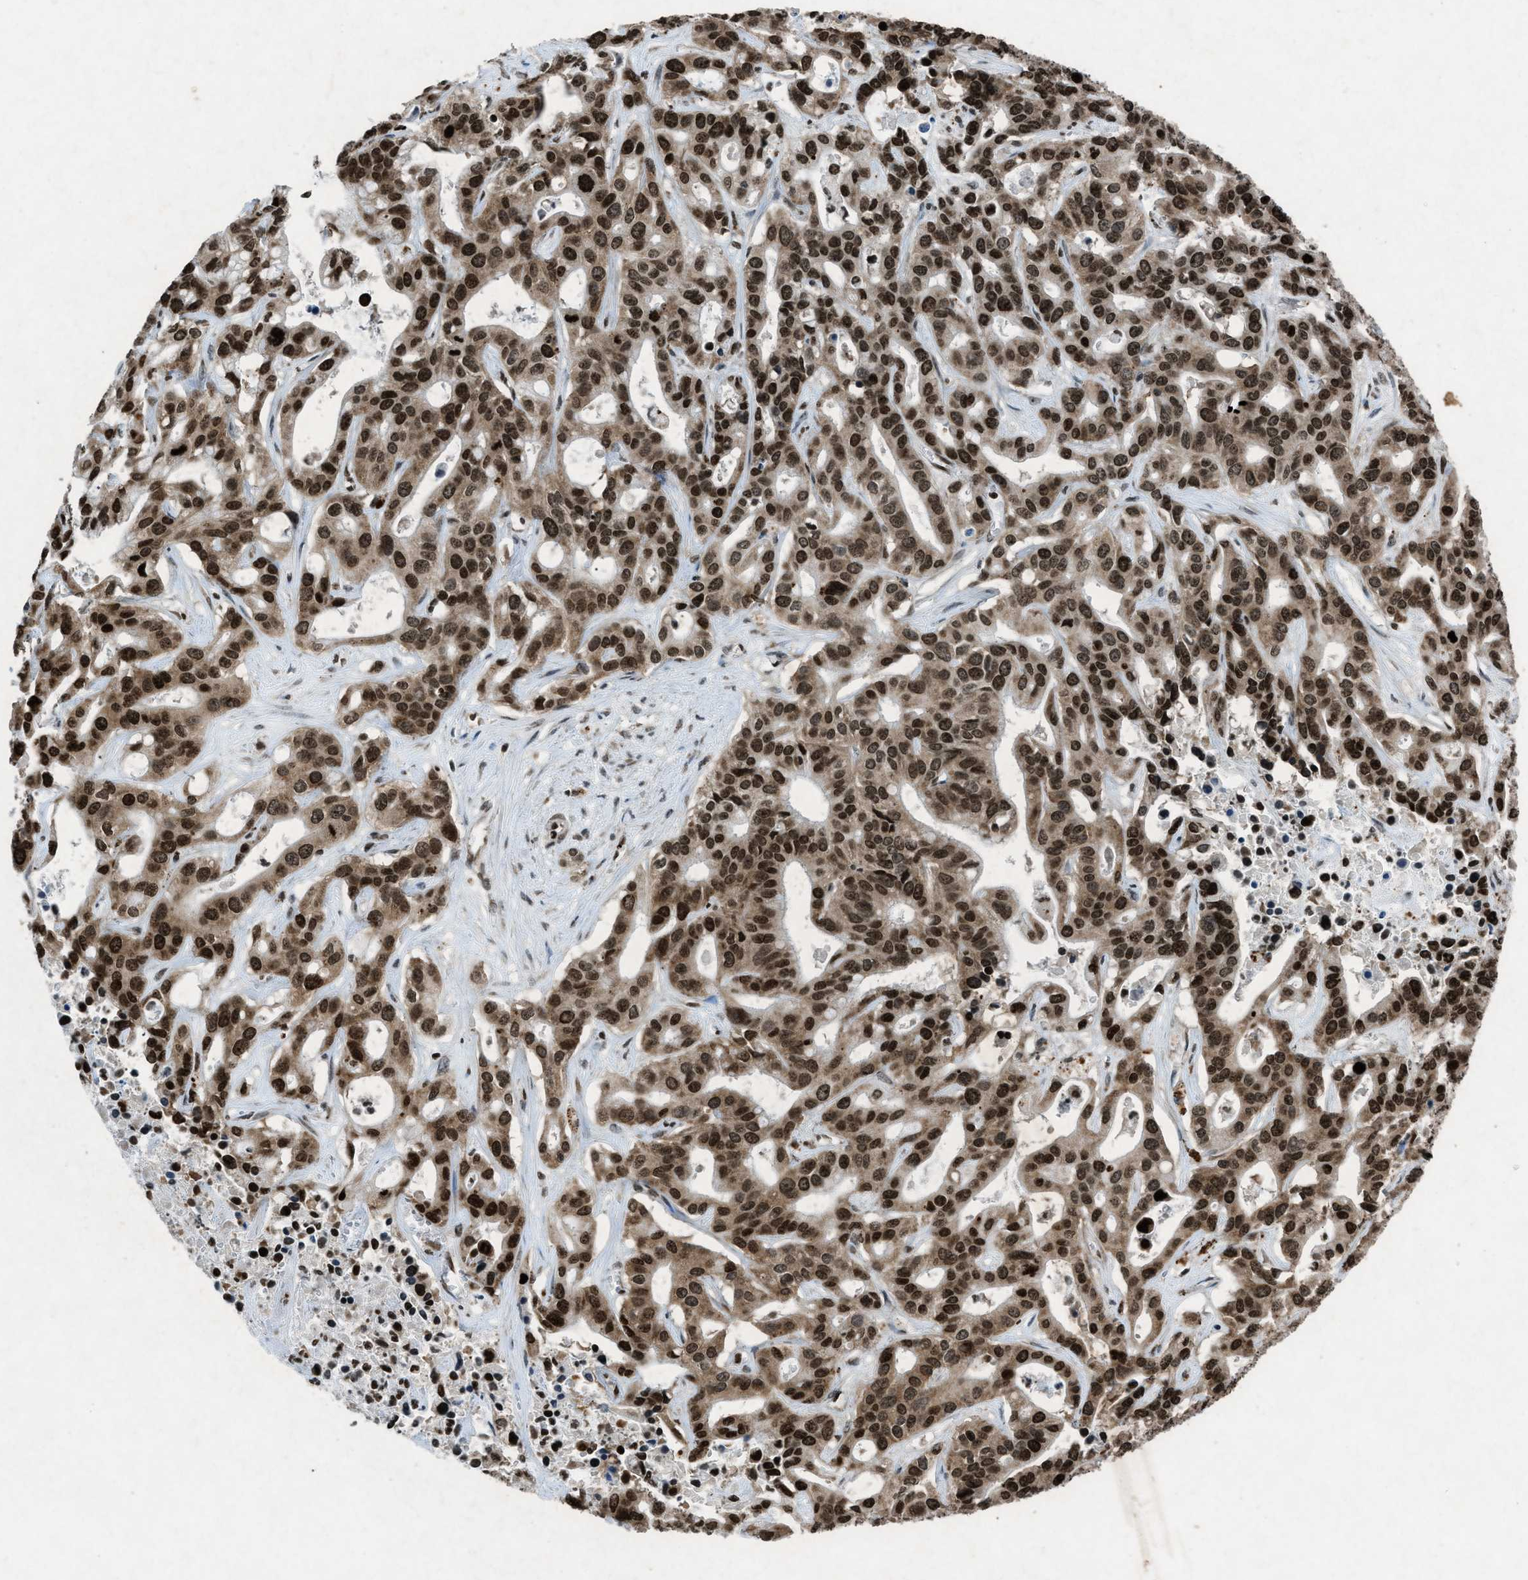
{"staining": {"intensity": "strong", "quantity": ">75%", "location": "nuclear"}, "tissue": "liver cancer", "cell_type": "Tumor cells", "image_type": "cancer", "snomed": [{"axis": "morphology", "description": "Cholangiocarcinoma"}, {"axis": "topography", "description": "Liver"}], "caption": "This histopathology image shows immunohistochemistry (IHC) staining of cholangiocarcinoma (liver), with high strong nuclear positivity in about >75% of tumor cells.", "gene": "NXF1", "patient": {"sex": "female", "age": 65}}